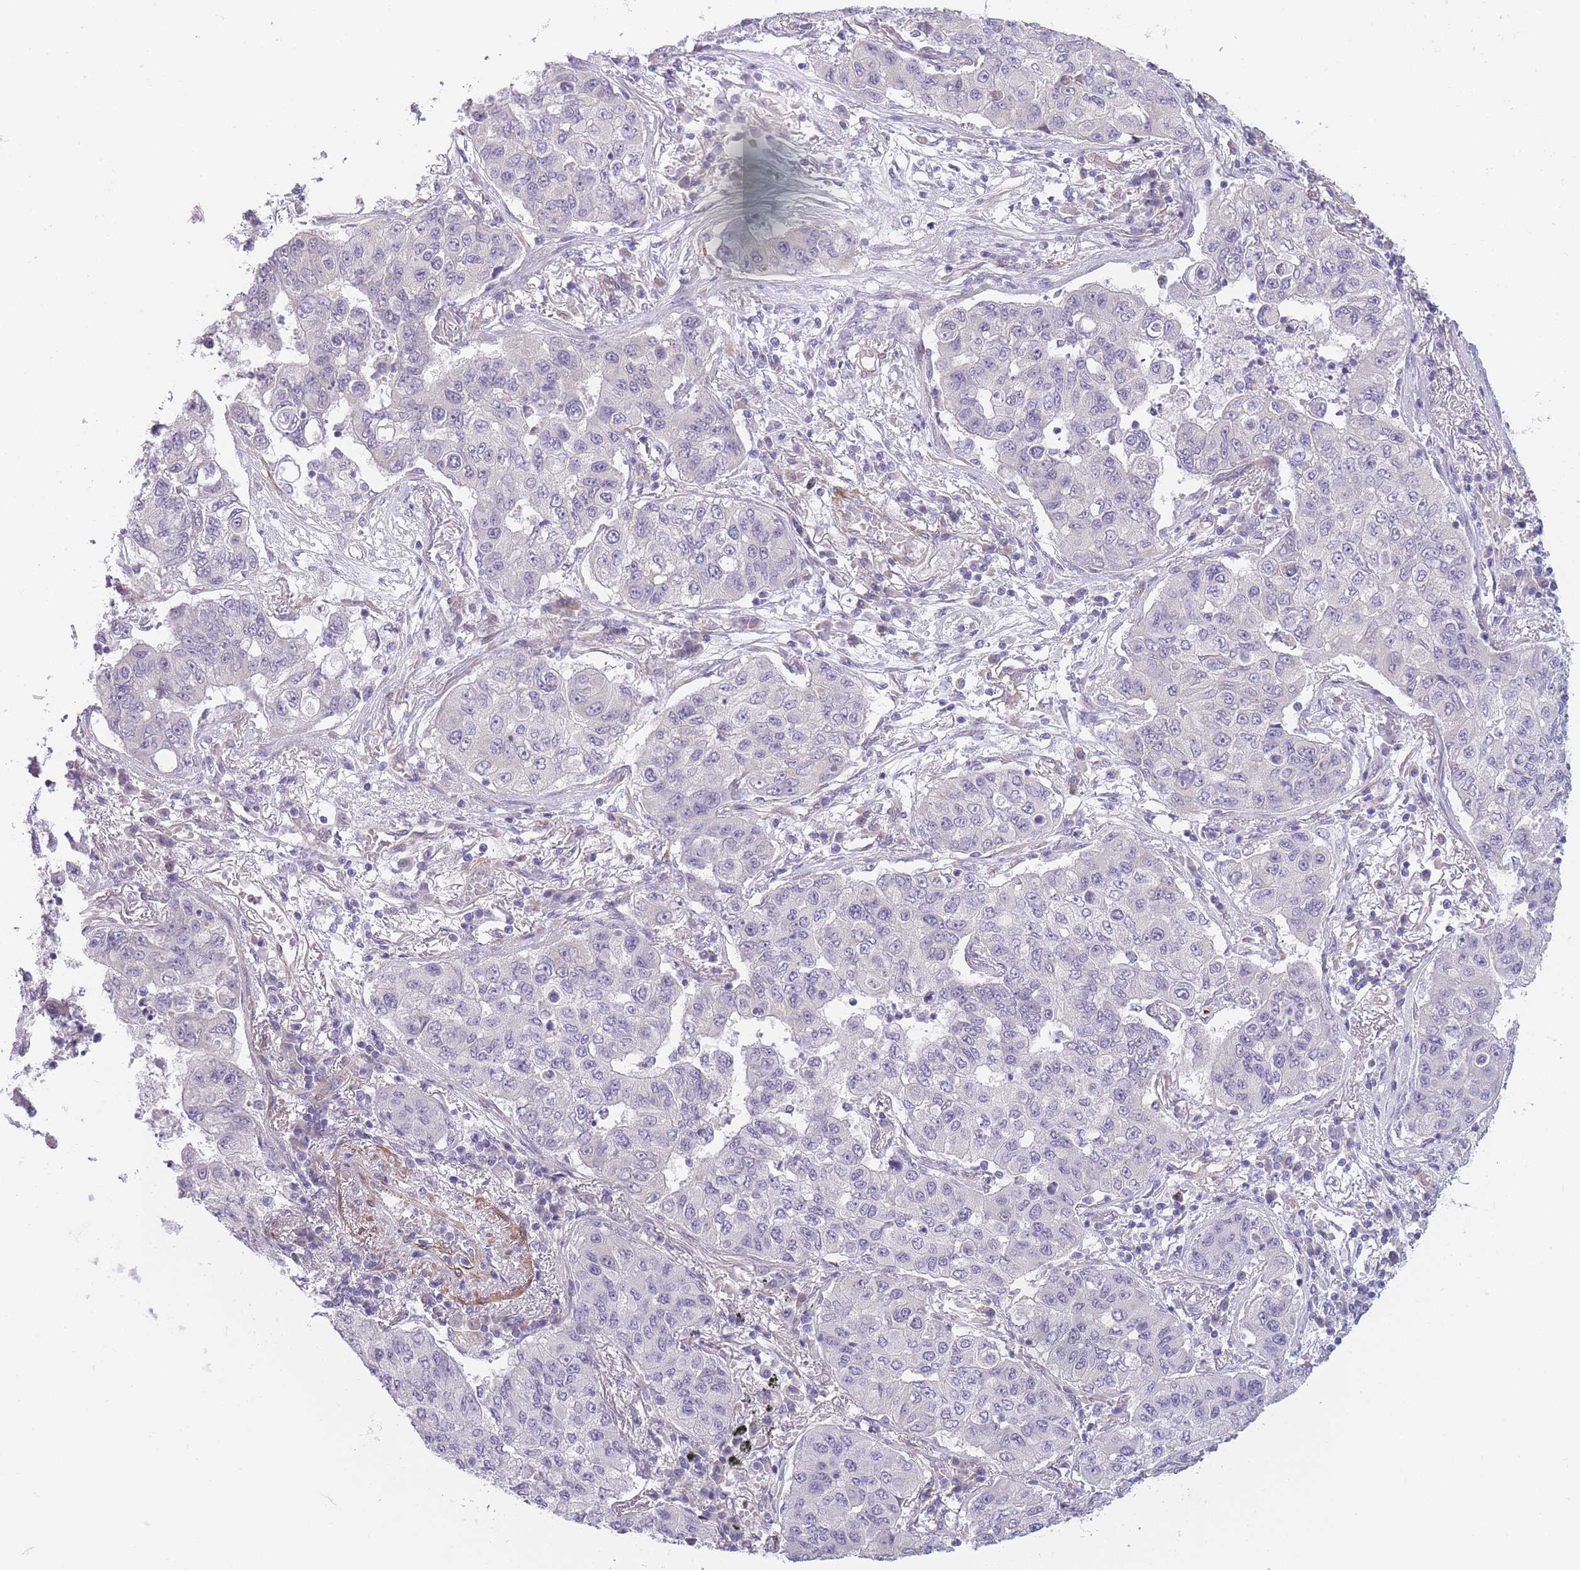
{"staining": {"intensity": "negative", "quantity": "none", "location": "none"}, "tissue": "lung cancer", "cell_type": "Tumor cells", "image_type": "cancer", "snomed": [{"axis": "morphology", "description": "Squamous cell carcinoma, NOS"}, {"axis": "topography", "description": "Lung"}], "caption": "The histopathology image reveals no significant expression in tumor cells of lung cancer (squamous cell carcinoma). The staining is performed using DAB brown chromogen with nuclei counter-stained in using hematoxylin.", "gene": "OR6B3", "patient": {"sex": "male", "age": 74}}